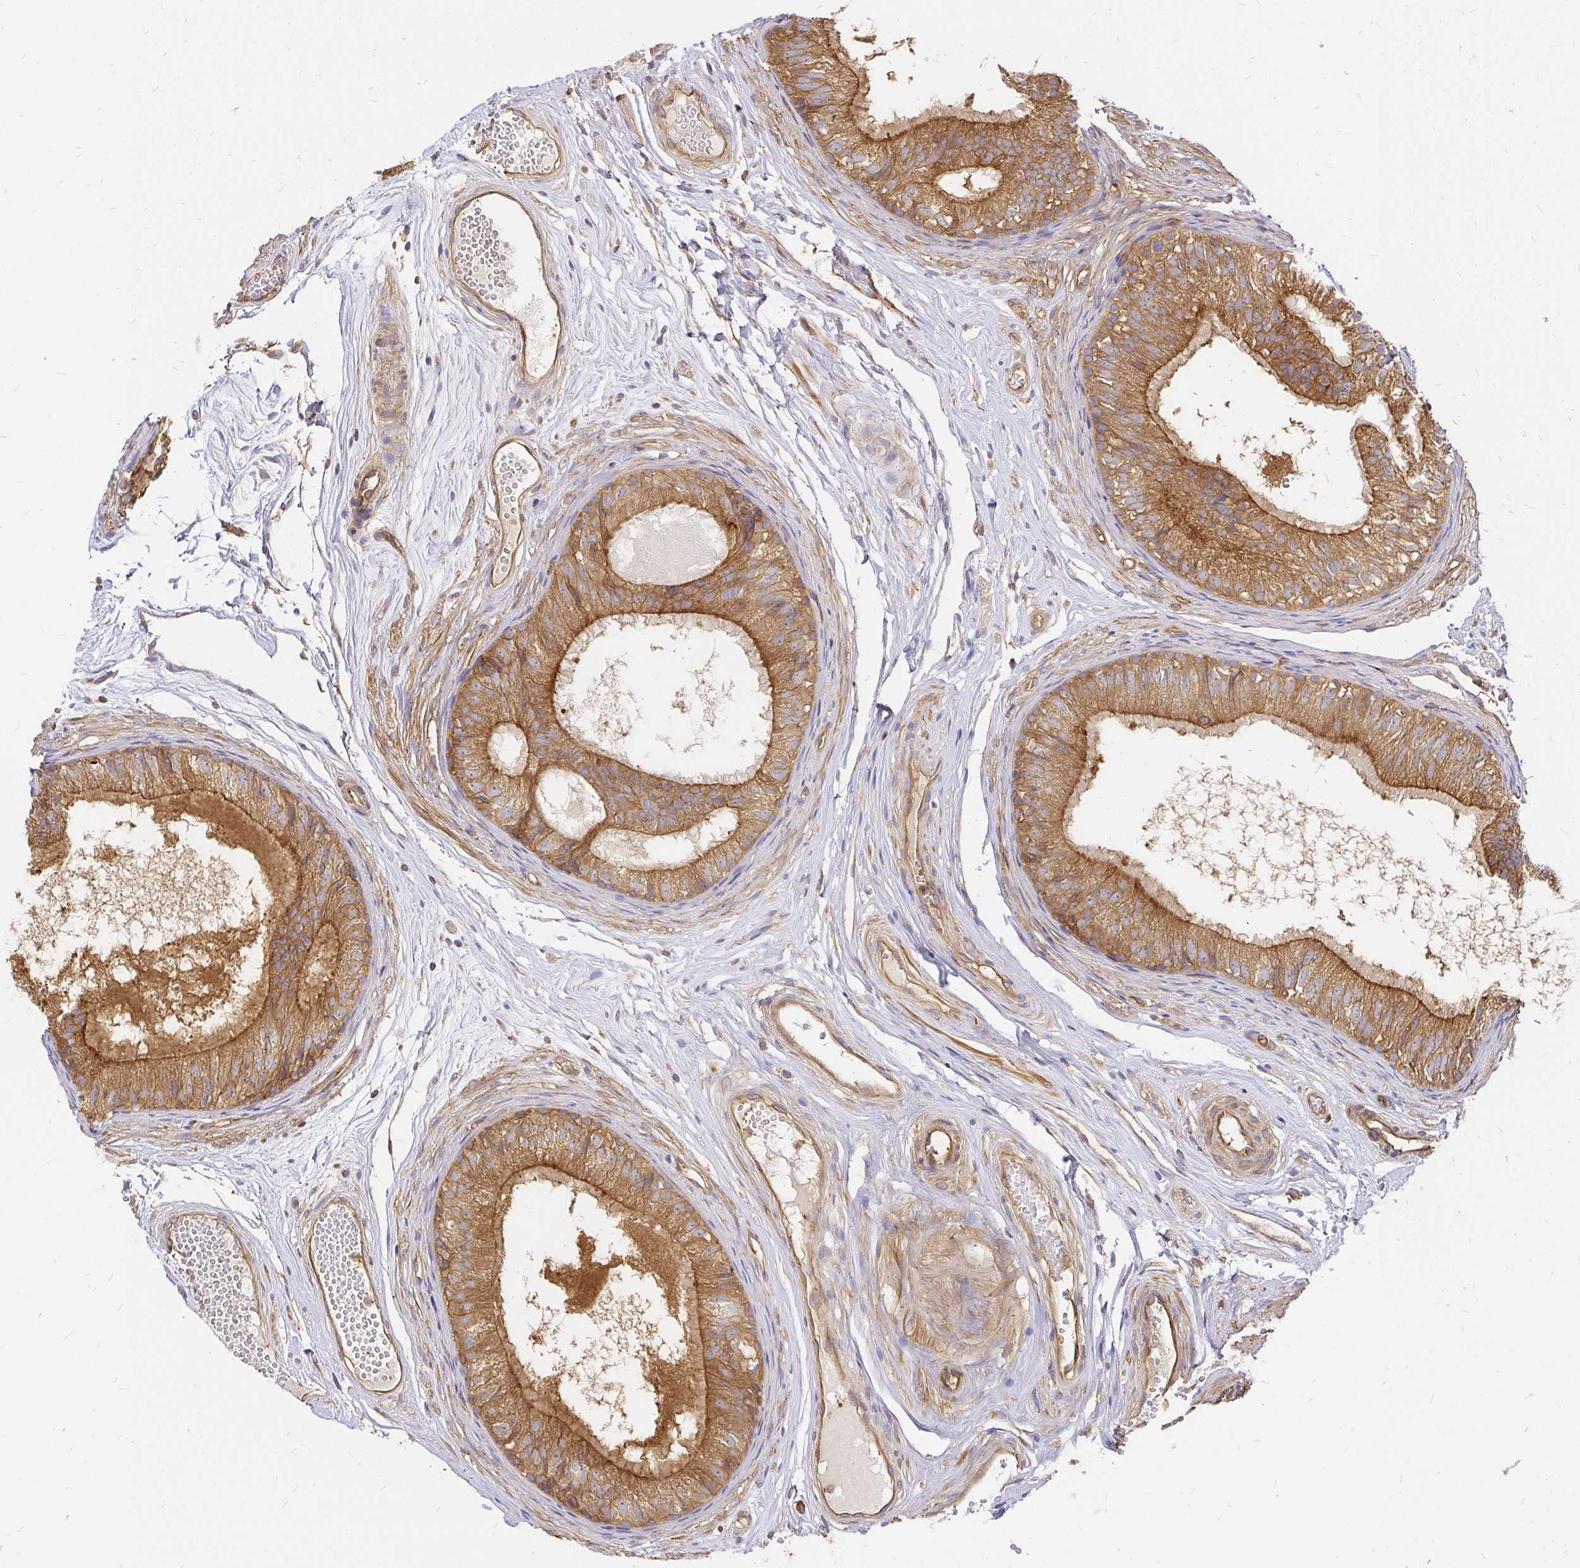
{"staining": {"intensity": "strong", "quantity": ">75%", "location": "cytoplasmic/membranous"}, "tissue": "epididymis", "cell_type": "Glandular cells", "image_type": "normal", "snomed": [{"axis": "morphology", "description": "Normal tissue, NOS"}, {"axis": "morphology", "description": "Seminoma, NOS"}, {"axis": "topography", "description": "Testis"}, {"axis": "topography", "description": "Epididymis"}], "caption": "Epididymis was stained to show a protein in brown. There is high levels of strong cytoplasmic/membranous expression in approximately >75% of glandular cells. (DAB (3,3'-diaminobenzidine) = brown stain, brightfield microscopy at high magnification).", "gene": "KIF5B", "patient": {"sex": "male", "age": 34}}